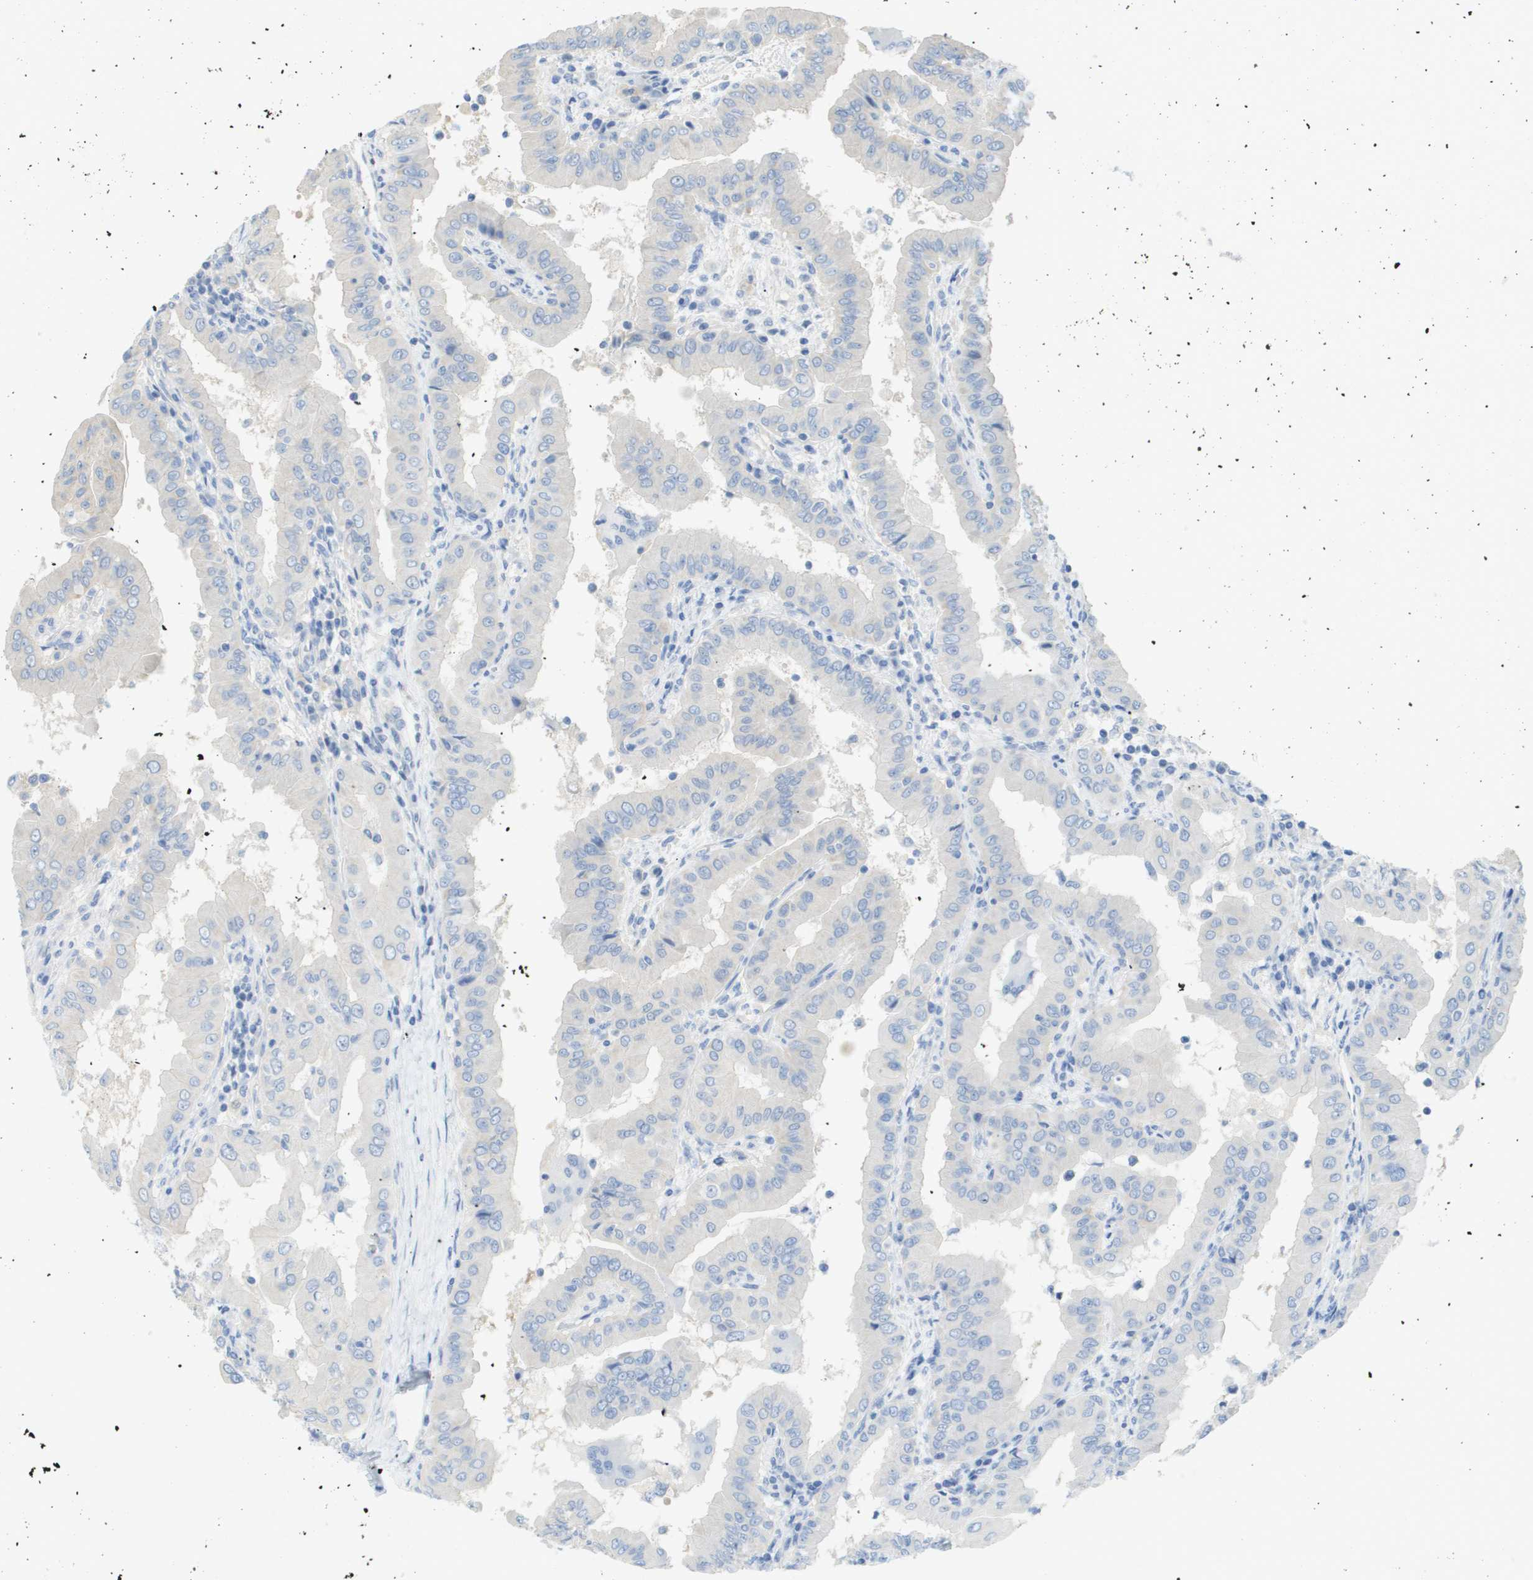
{"staining": {"intensity": "negative", "quantity": "none", "location": "none"}, "tissue": "thyroid cancer", "cell_type": "Tumor cells", "image_type": "cancer", "snomed": [{"axis": "morphology", "description": "Papillary adenocarcinoma, NOS"}, {"axis": "topography", "description": "Thyroid gland"}], "caption": "Thyroid papillary adenocarcinoma was stained to show a protein in brown. There is no significant staining in tumor cells.", "gene": "MYL3", "patient": {"sex": "male", "age": 33}}